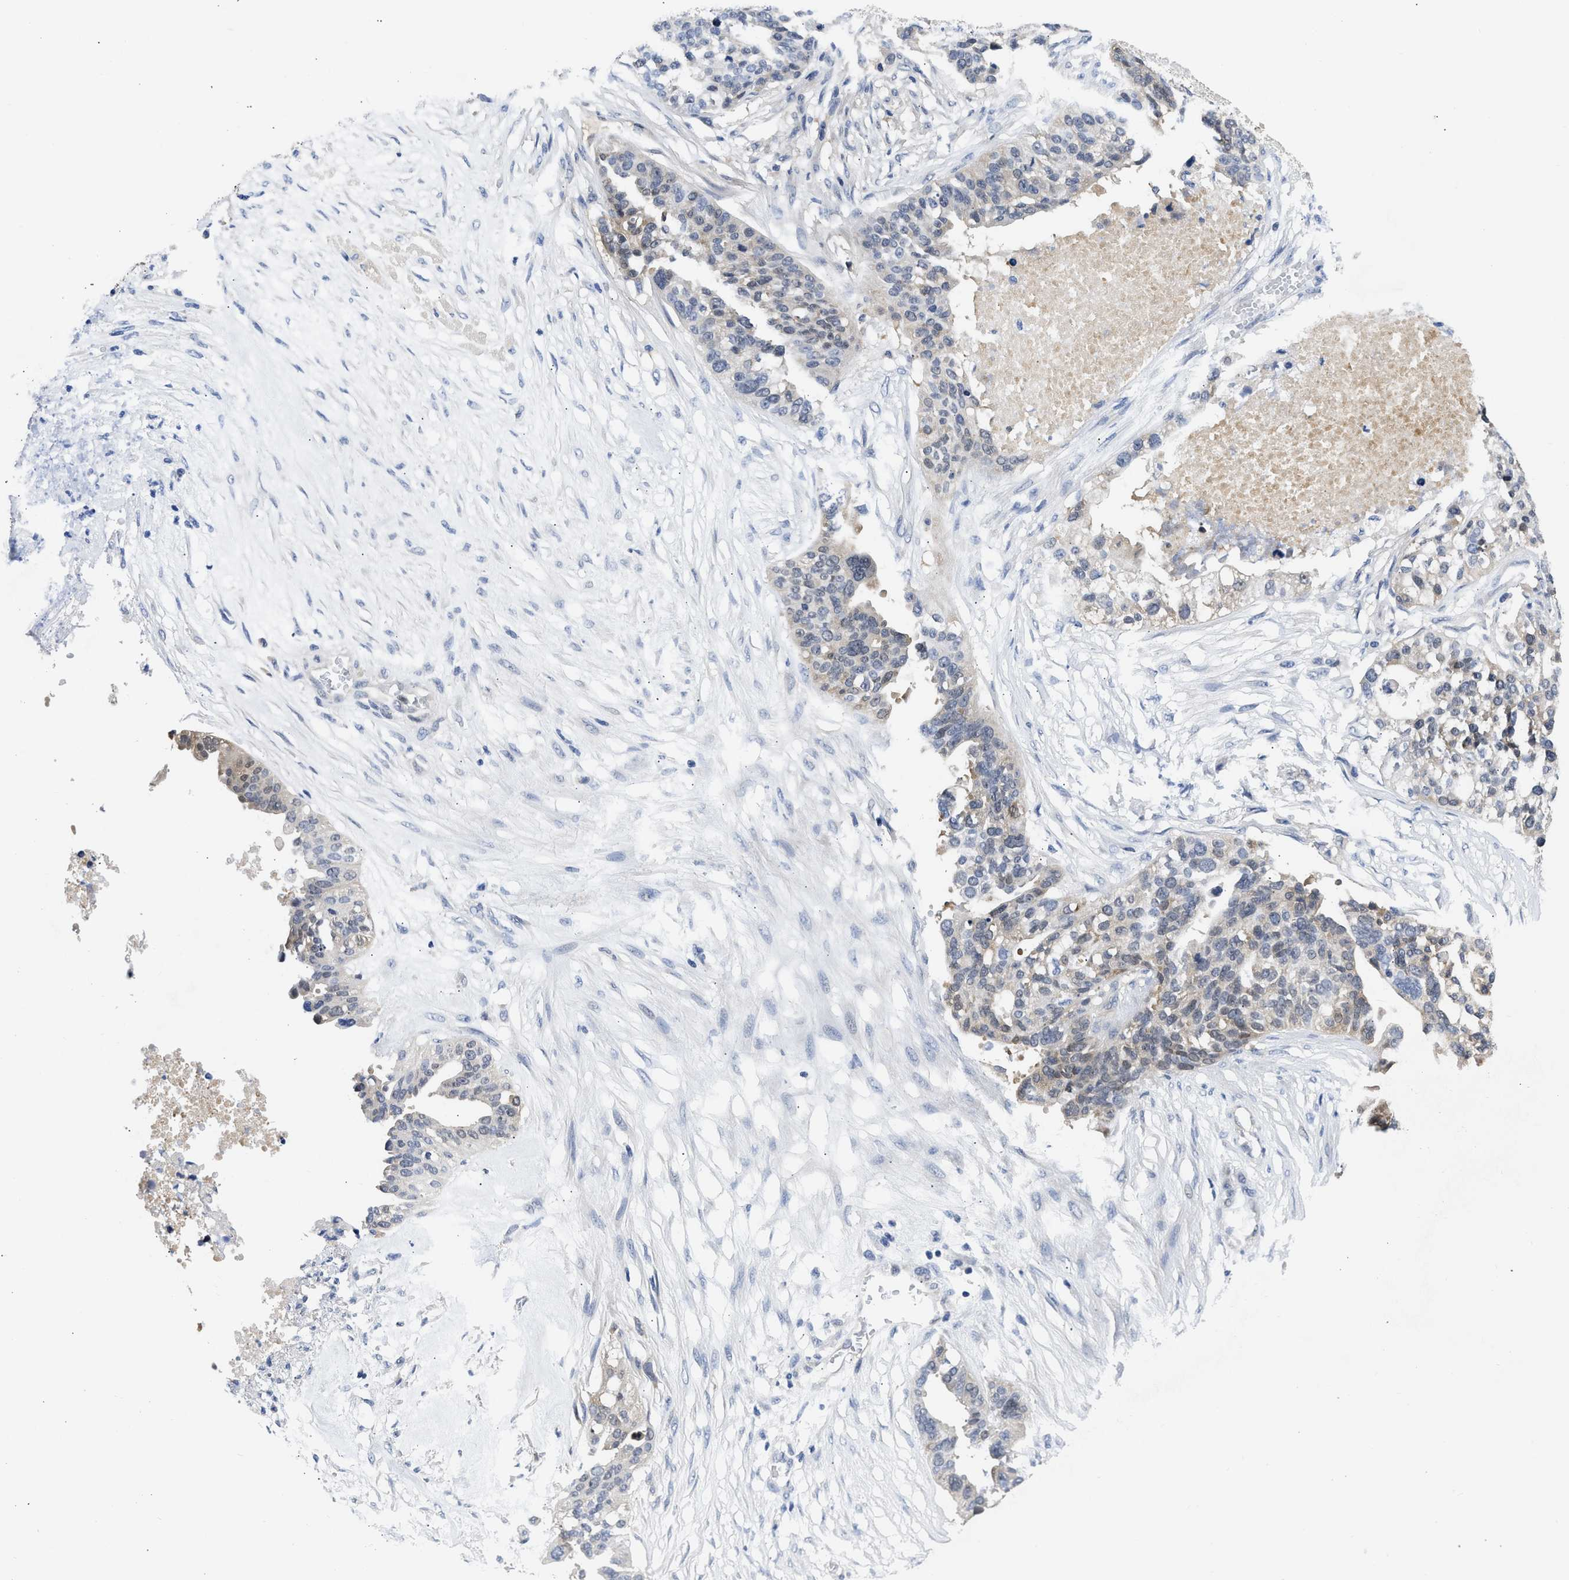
{"staining": {"intensity": "weak", "quantity": "<25%", "location": "cytoplasmic/membranous,nuclear"}, "tissue": "ovarian cancer", "cell_type": "Tumor cells", "image_type": "cancer", "snomed": [{"axis": "morphology", "description": "Cystadenocarcinoma, serous, NOS"}, {"axis": "topography", "description": "Ovary"}], "caption": "Tumor cells show no significant staining in ovarian cancer.", "gene": "XPO5", "patient": {"sex": "female", "age": 59}}